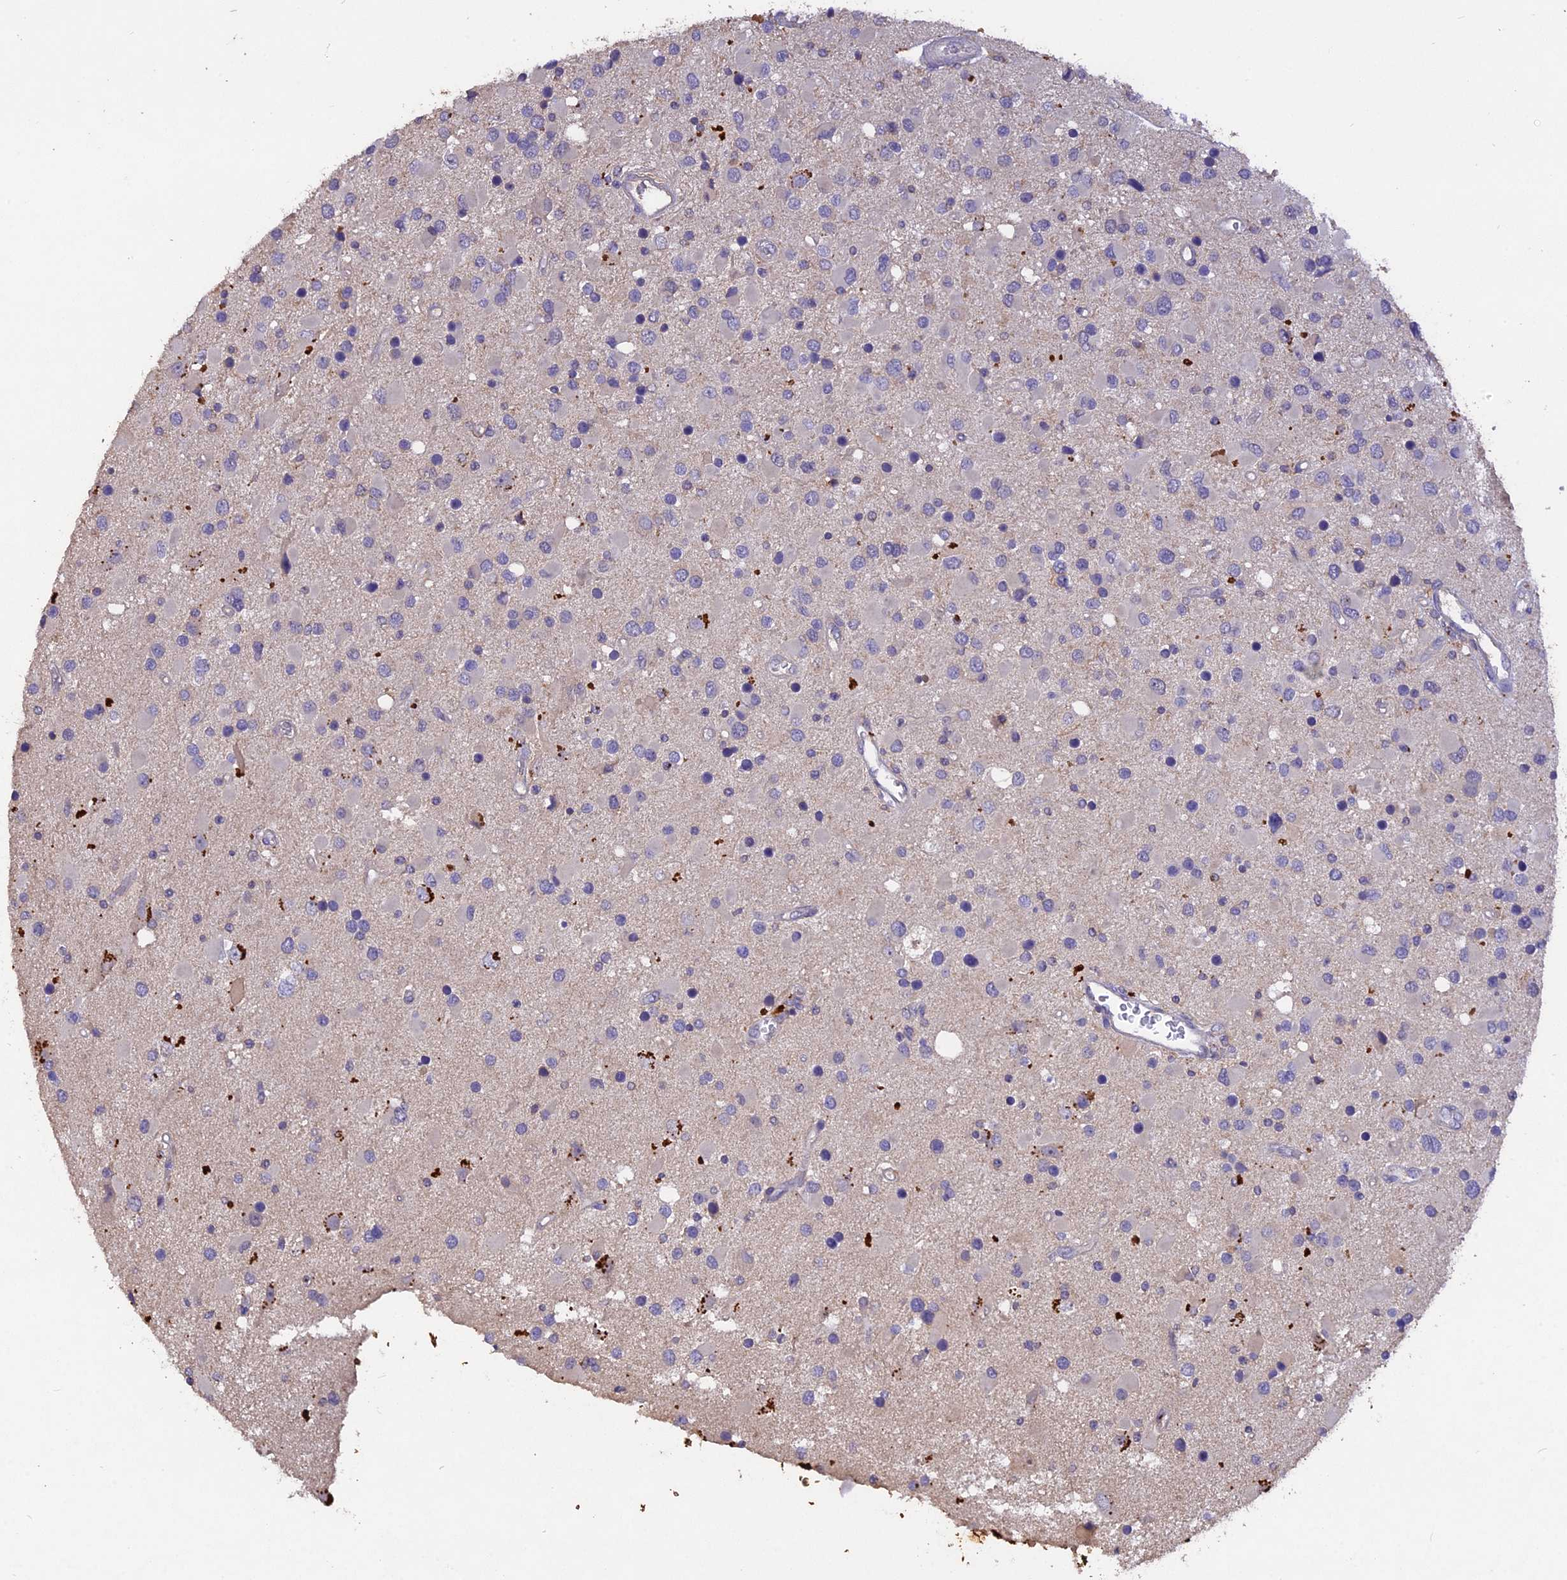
{"staining": {"intensity": "negative", "quantity": "none", "location": "none"}, "tissue": "glioma", "cell_type": "Tumor cells", "image_type": "cancer", "snomed": [{"axis": "morphology", "description": "Glioma, malignant, High grade"}, {"axis": "topography", "description": "Brain"}], "caption": "This image is of glioma stained with IHC to label a protein in brown with the nuclei are counter-stained blue. There is no staining in tumor cells. (DAB immunohistochemistry, high magnification).", "gene": "SLC26A4", "patient": {"sex": "male", "age": 53}}